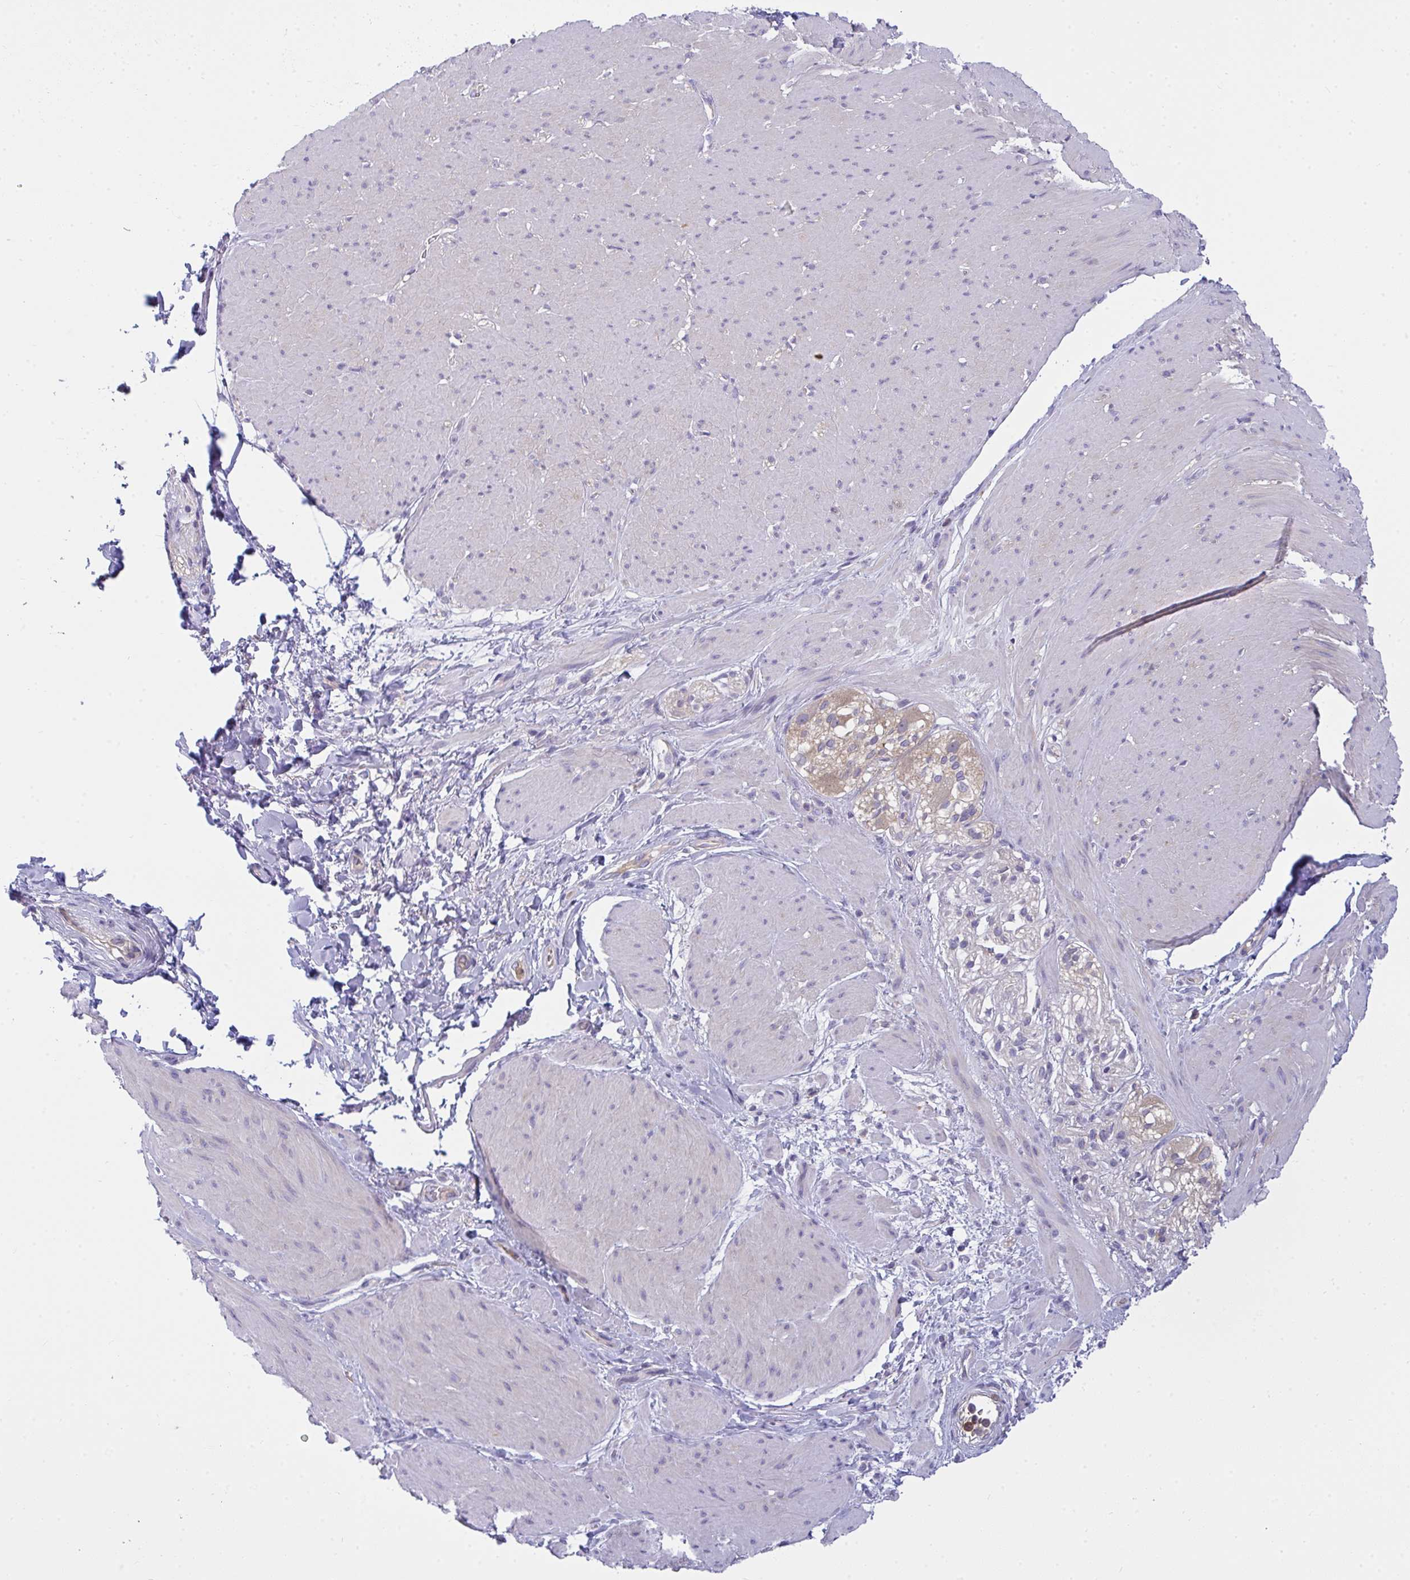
{"staining": {"intensity": "negative", "quantity": "none", "location": "none"}, "tissue": "smooth muscle", "cell_type": "Smooth muscle cells", "image_type": "normal", "snomed": [{"axis": "morphology", "description": "Normal tissue, NOS"}, {"axis": "topography", "description": "Smooth muscle"}, {"axis": "topography", "description": "Rectum"}], "caption": "An IHC photomicrograph of benign smooth muscle is shown. There is no staining in smooth muscle cells of smooth muscle.", "gene": "SLC30A6", "patient": {"sex": "male", "age": 53}}